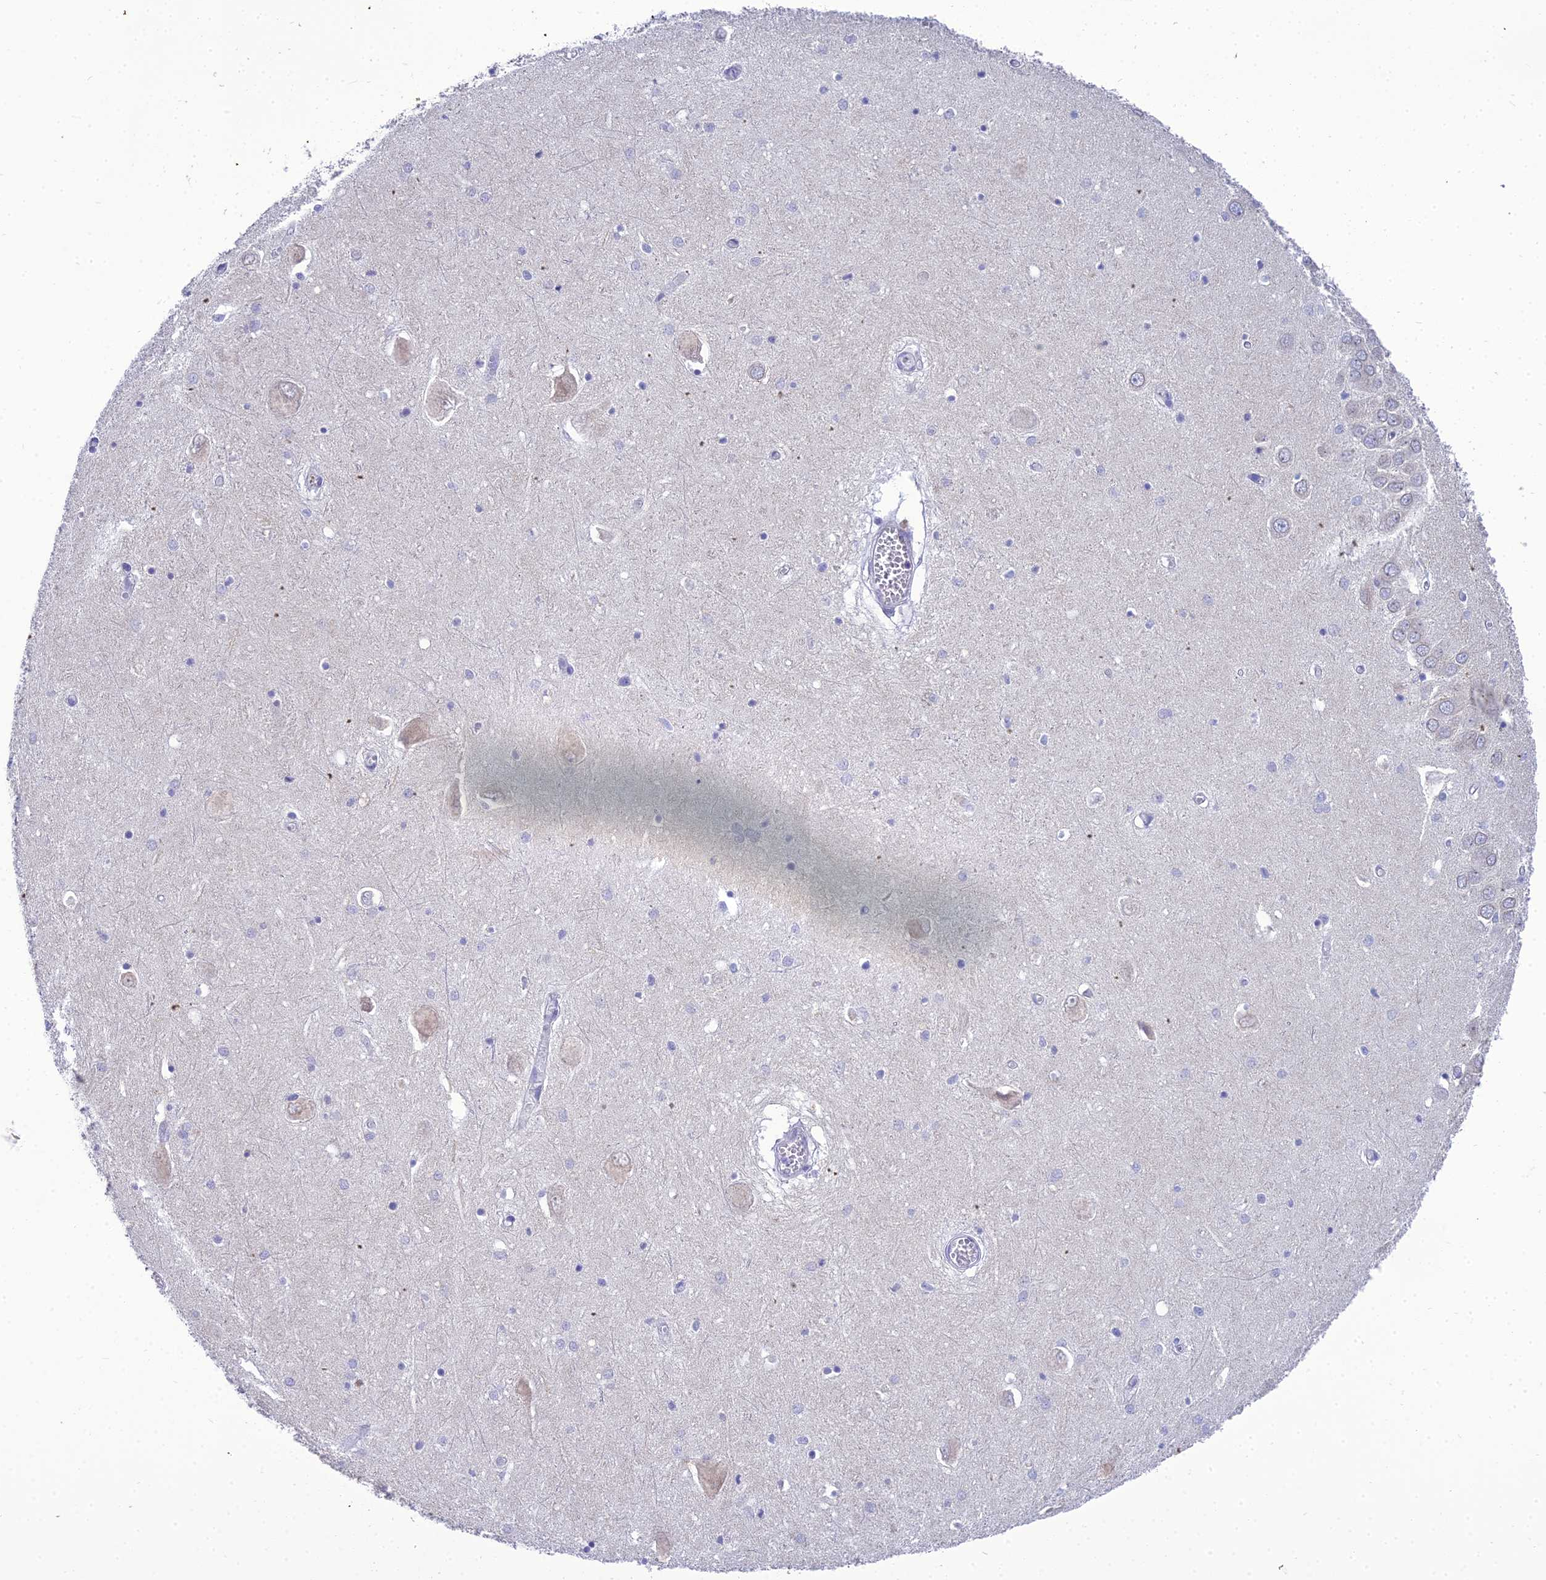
{"staining": {"intensity": "negative", "quantity": "none", "location": "none"}, "tissue": "hippocampus", "cell_type": "Glial cells", "image_type": "normal", "snomed": [{"axis": "morphology", "description": "Normal tissue, NOS"}, {"axis": "topography", "description": "Hippocampus"}], "caption": "DAB immunohistochemical staining of benign hippocampus exhibits no significant expression in glial cells. Nuclei are stained in blue.", "gene": "GOLPH3", "patient": {"sex": "male", "age": 70}}